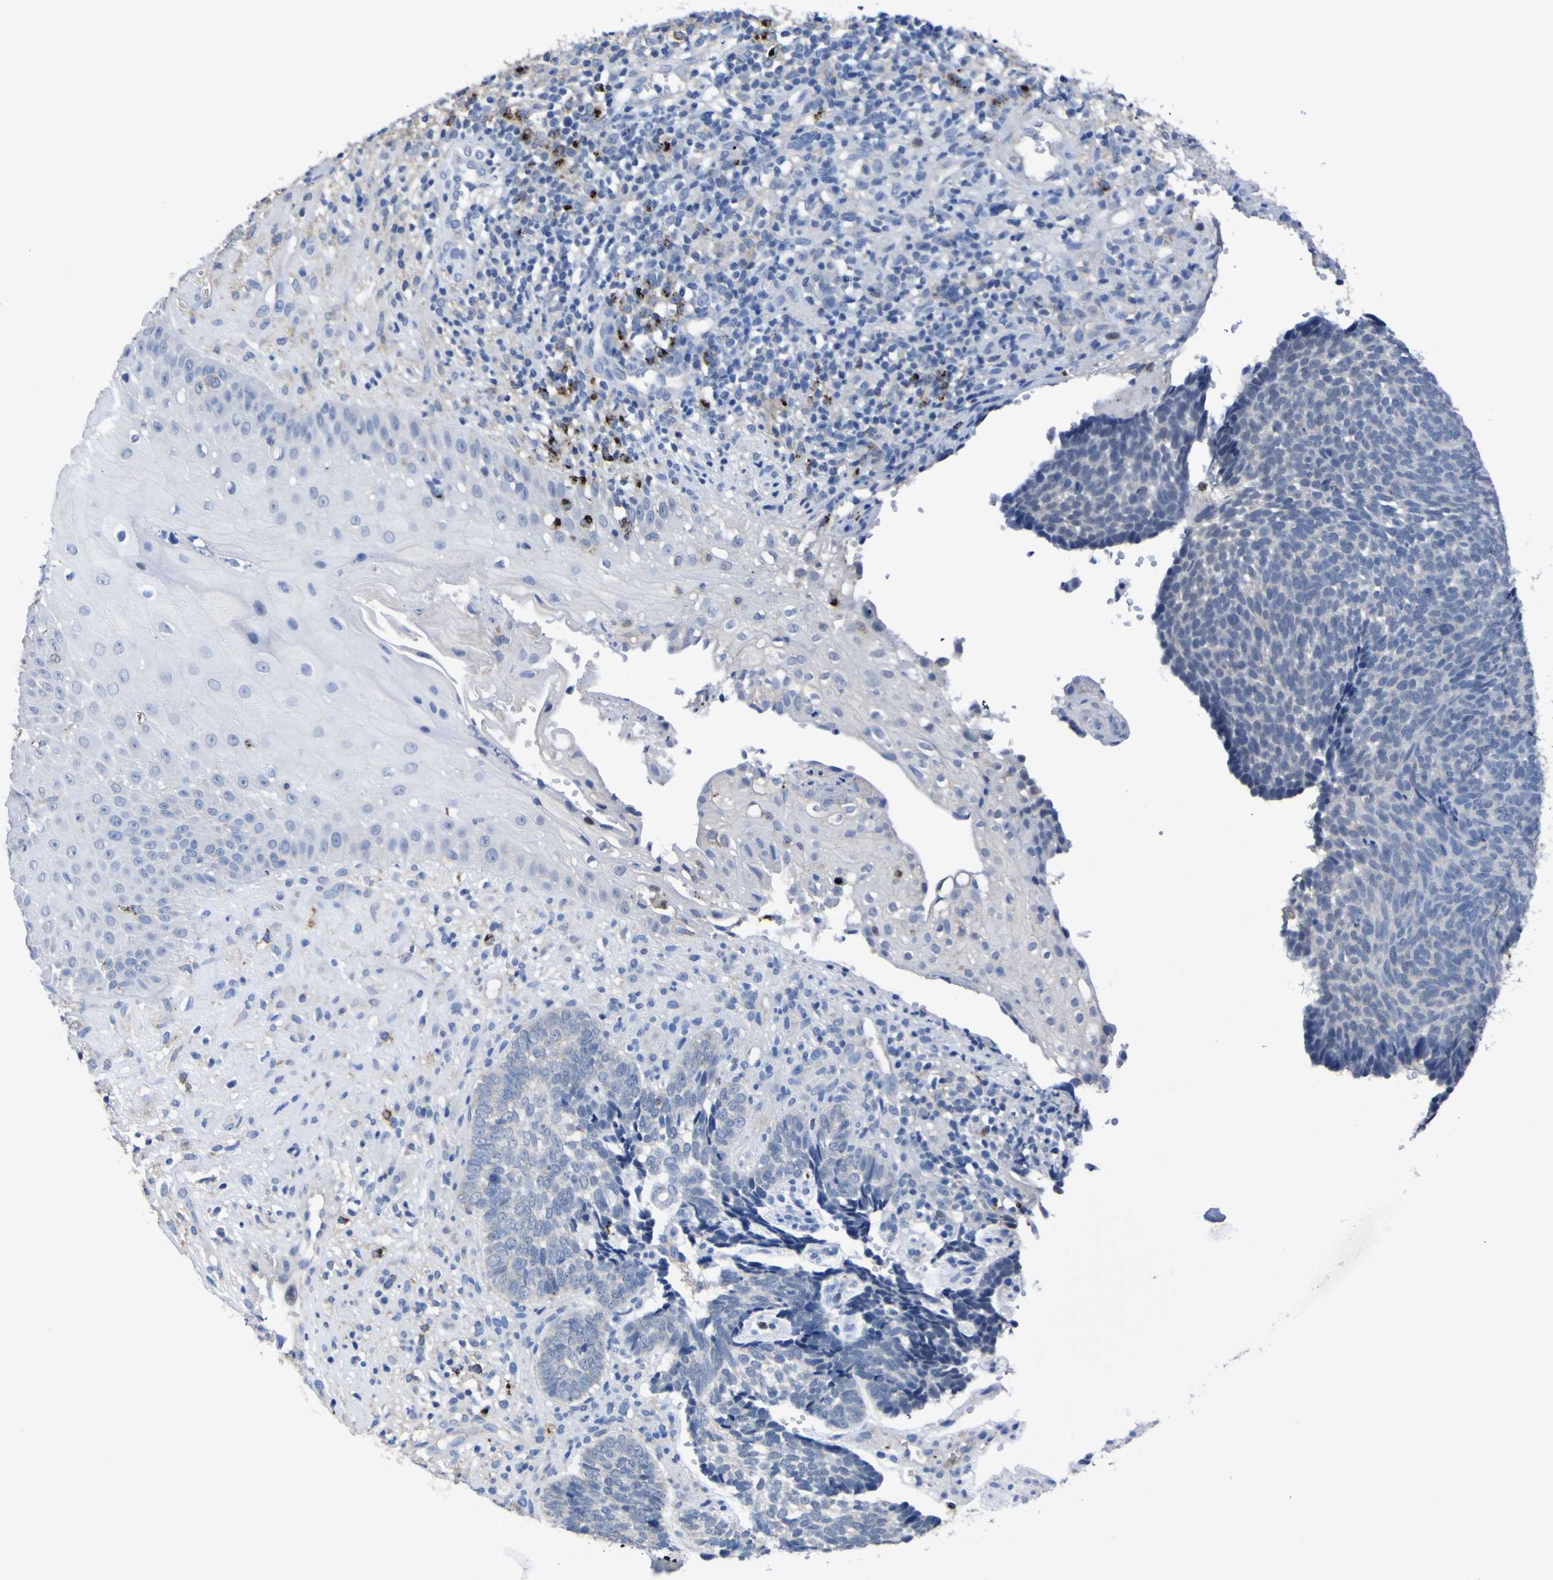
{"staining": {"intensity": "negative", "quantity": "none", "location": "none"}, "tissue": "skin cancer", "cell_type": "Tumor cells", "image_type": "cancer", "snomed": [{"axis": "morphology", "description": "Basal cell carcinoma"}, {"axis": "topography", "description": "Skin"}], "caption": "Tumor cells are negative for protein expression in human basal cell carcinoma (skin). Nuclei are stained in blue.", "gene": "AGO4", "patient": {"sex": "male", "age": 84}}